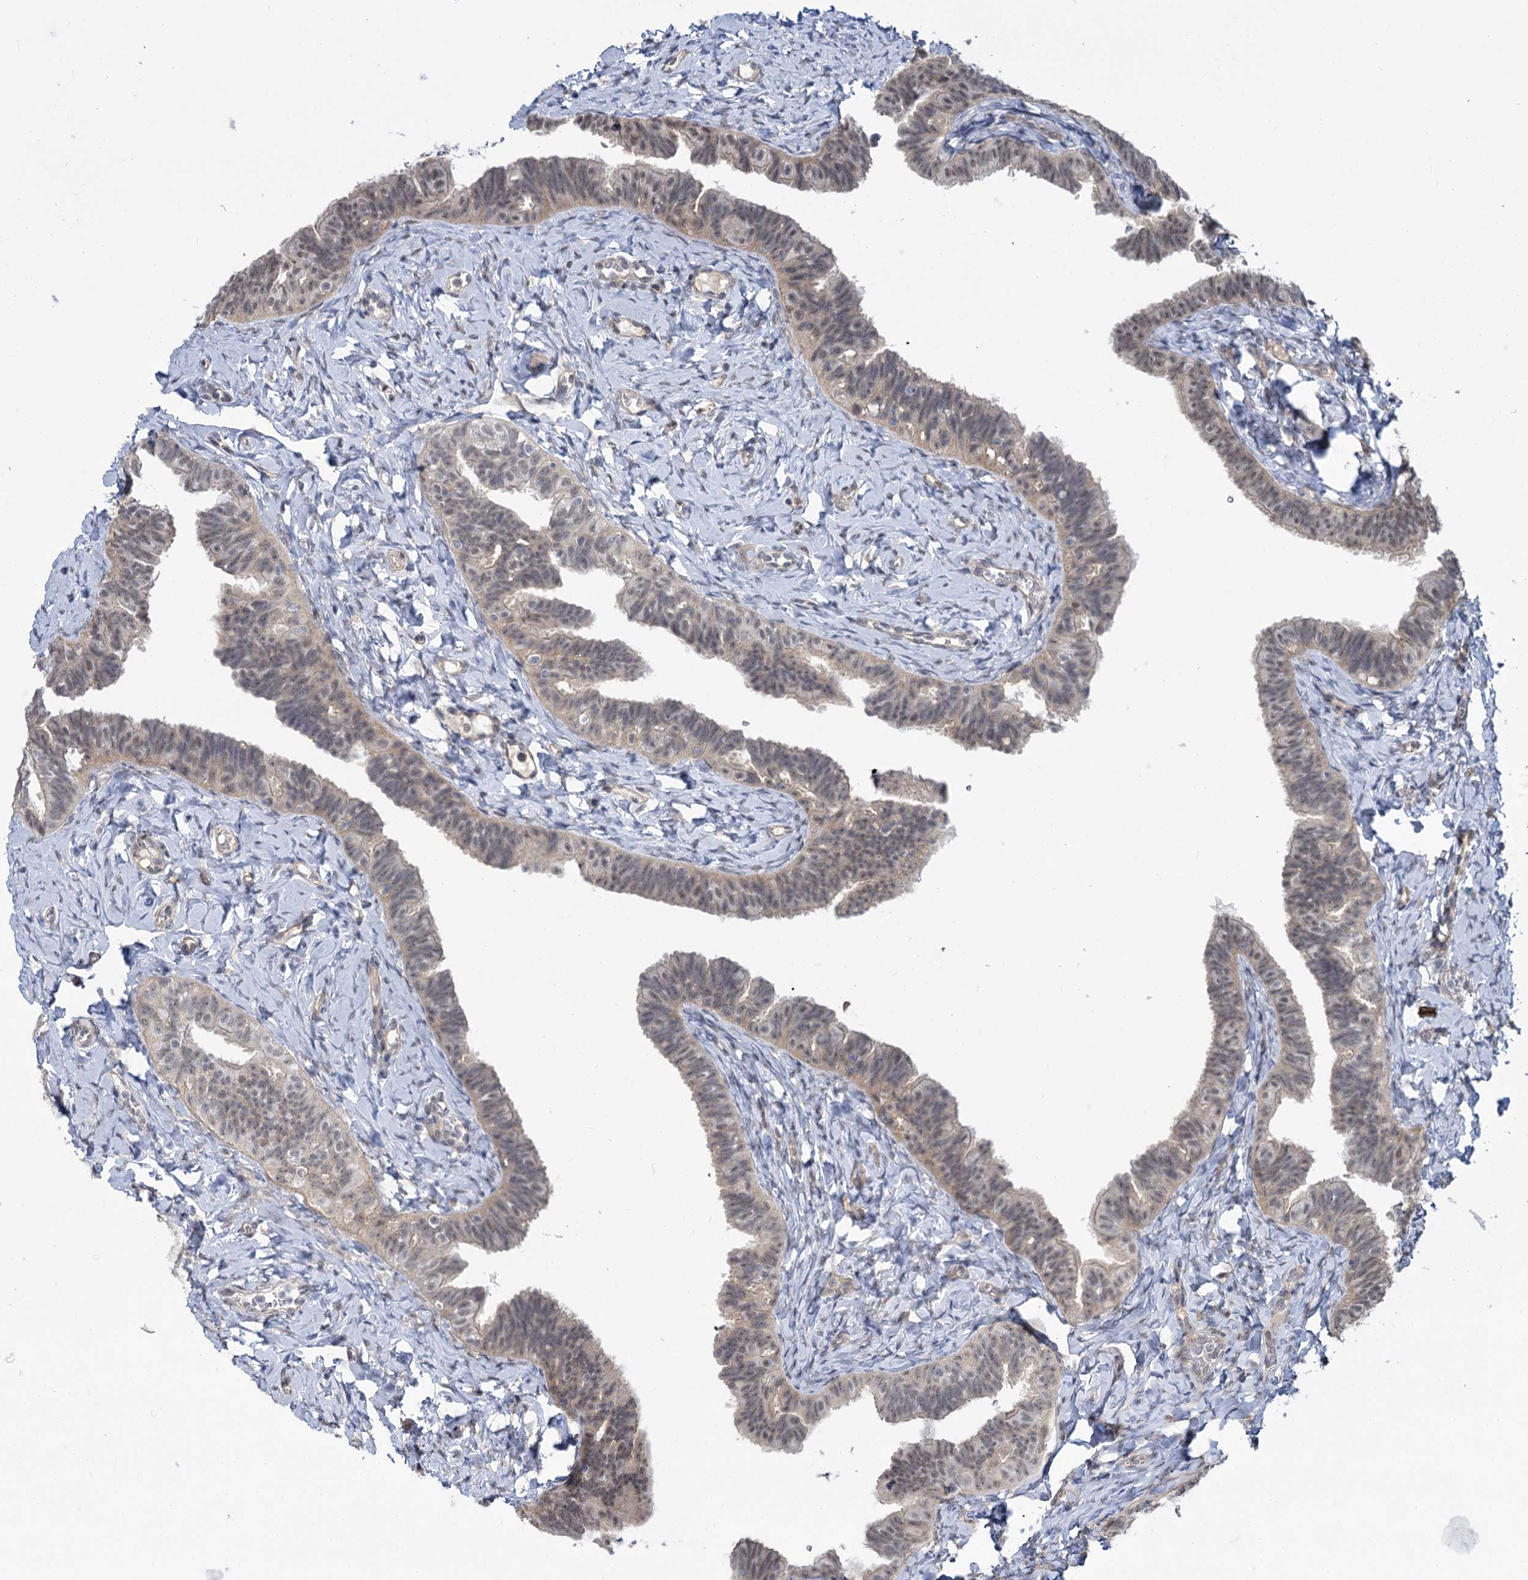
{"staining": {"intensity": "moderate", "quantity": "25%-75%", "location": "nuclear"}, "tissue": "fallopian tube", "cell_type": "Glandular cells", "image_type": "normal", "snomed": [{"axis": "morphology", "description": "Normal tissue, NOS"}, {"axis": "topography", "description": "Fallopian tube"}], "caption": "A micrograph showing moderate nuclear positivity in about 25%-75% of glandular cells in normal fallopian tube, as visualized by brown immunohistochemical staining.", "gene": "MBLAC2", "patient": {"sex": "female", "age": 65}}